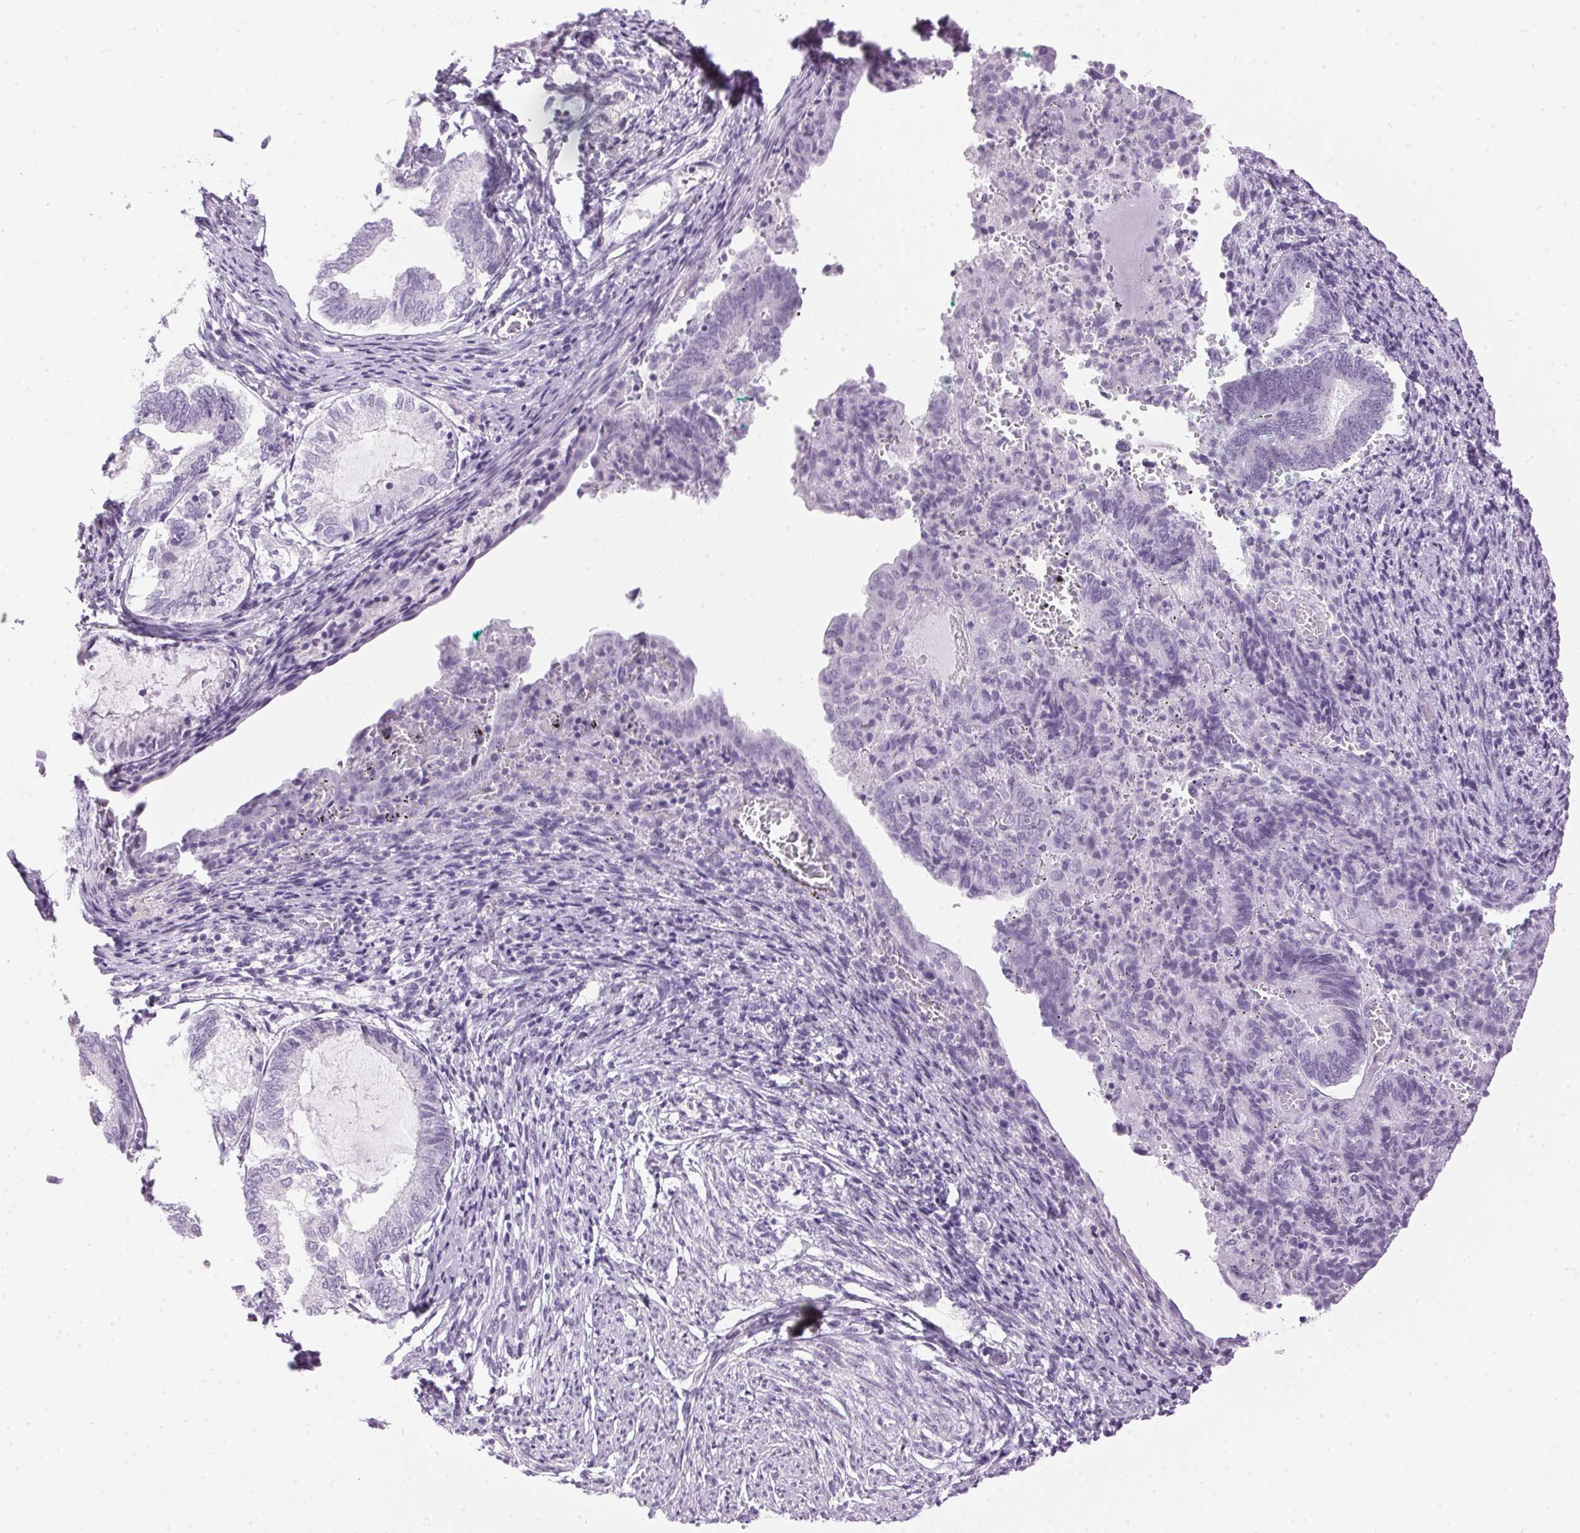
{"staining": {"intensity": "negative", "quantity": "none", "location": "none"}, "tissue": "endometrium", "cell_type": "Cells in endometrial stroma", "image_type": "normal", "snomed": [{"axis": "morphology", "description": "Normal tissue, NOS"}, {"axis": "topography", "description": "Endometrium"}], "caption": "This is an immunohistochemistry image of unremarkable endometrium. There is no expression in cells in endometrial stroma.", "gene": "SP7", "patient": {"sex": "female", "age": 50}}